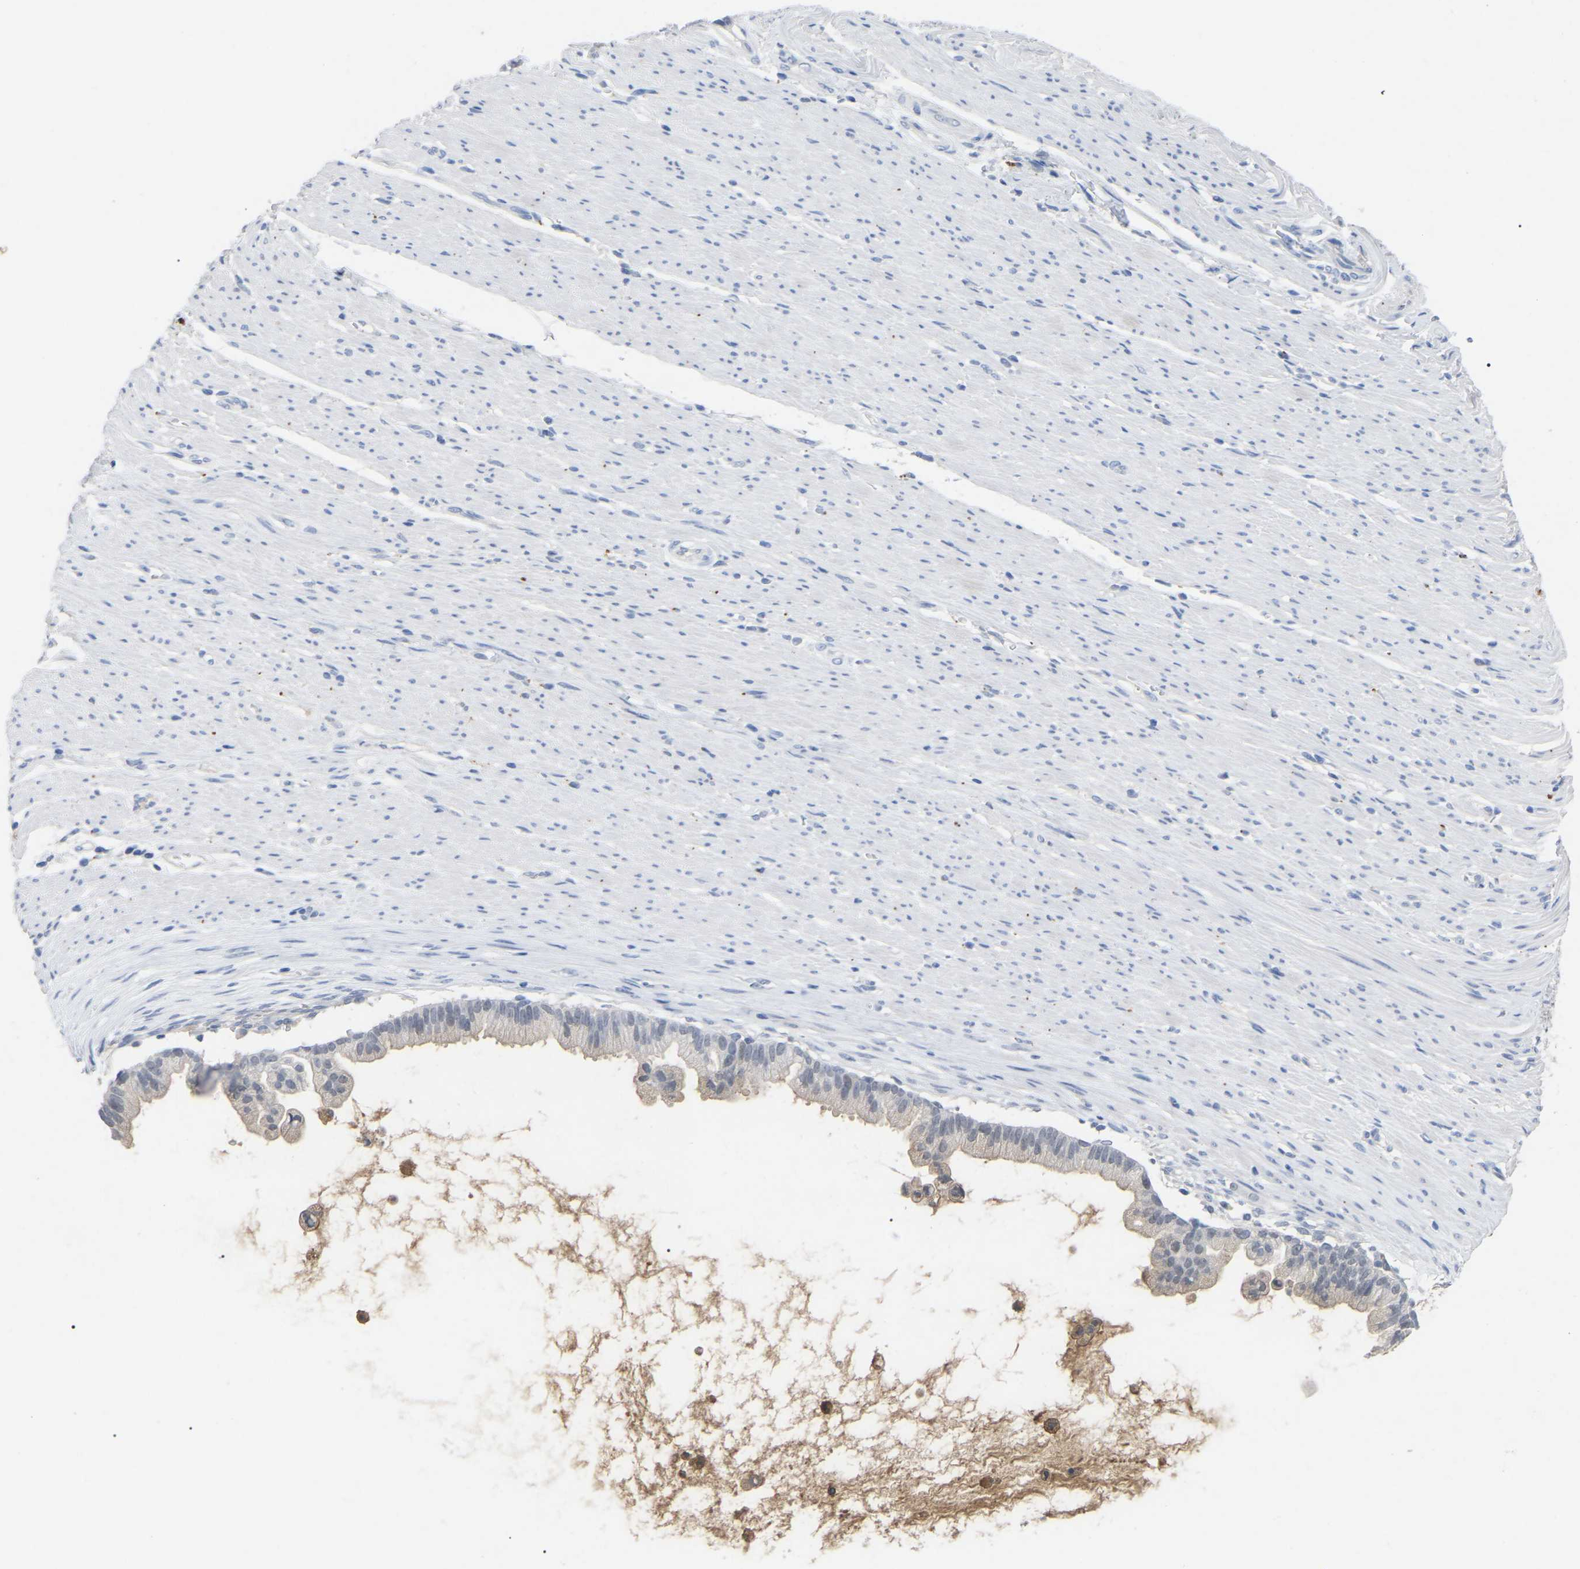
{"staining": {"intensity": "weak", "quantity": "<25%", "location": "cytoplasmic/membranous"}, "tissue": "pancreatic cancer", "cell_type": "Tumor cells", "image_type": "cancer", "snomed": [{"axis": "morphology", "description": "Adenocarcinoma, NOS"}, {"axis": "topography", "description": "Pancreas"}], "caption": "Pancreatic adenocarcinoma stained for a protein using IHC demonstrates no positivity tumor cells.", "gene": "SMPD2", "patient": {"sex": "male", "age": 69}}